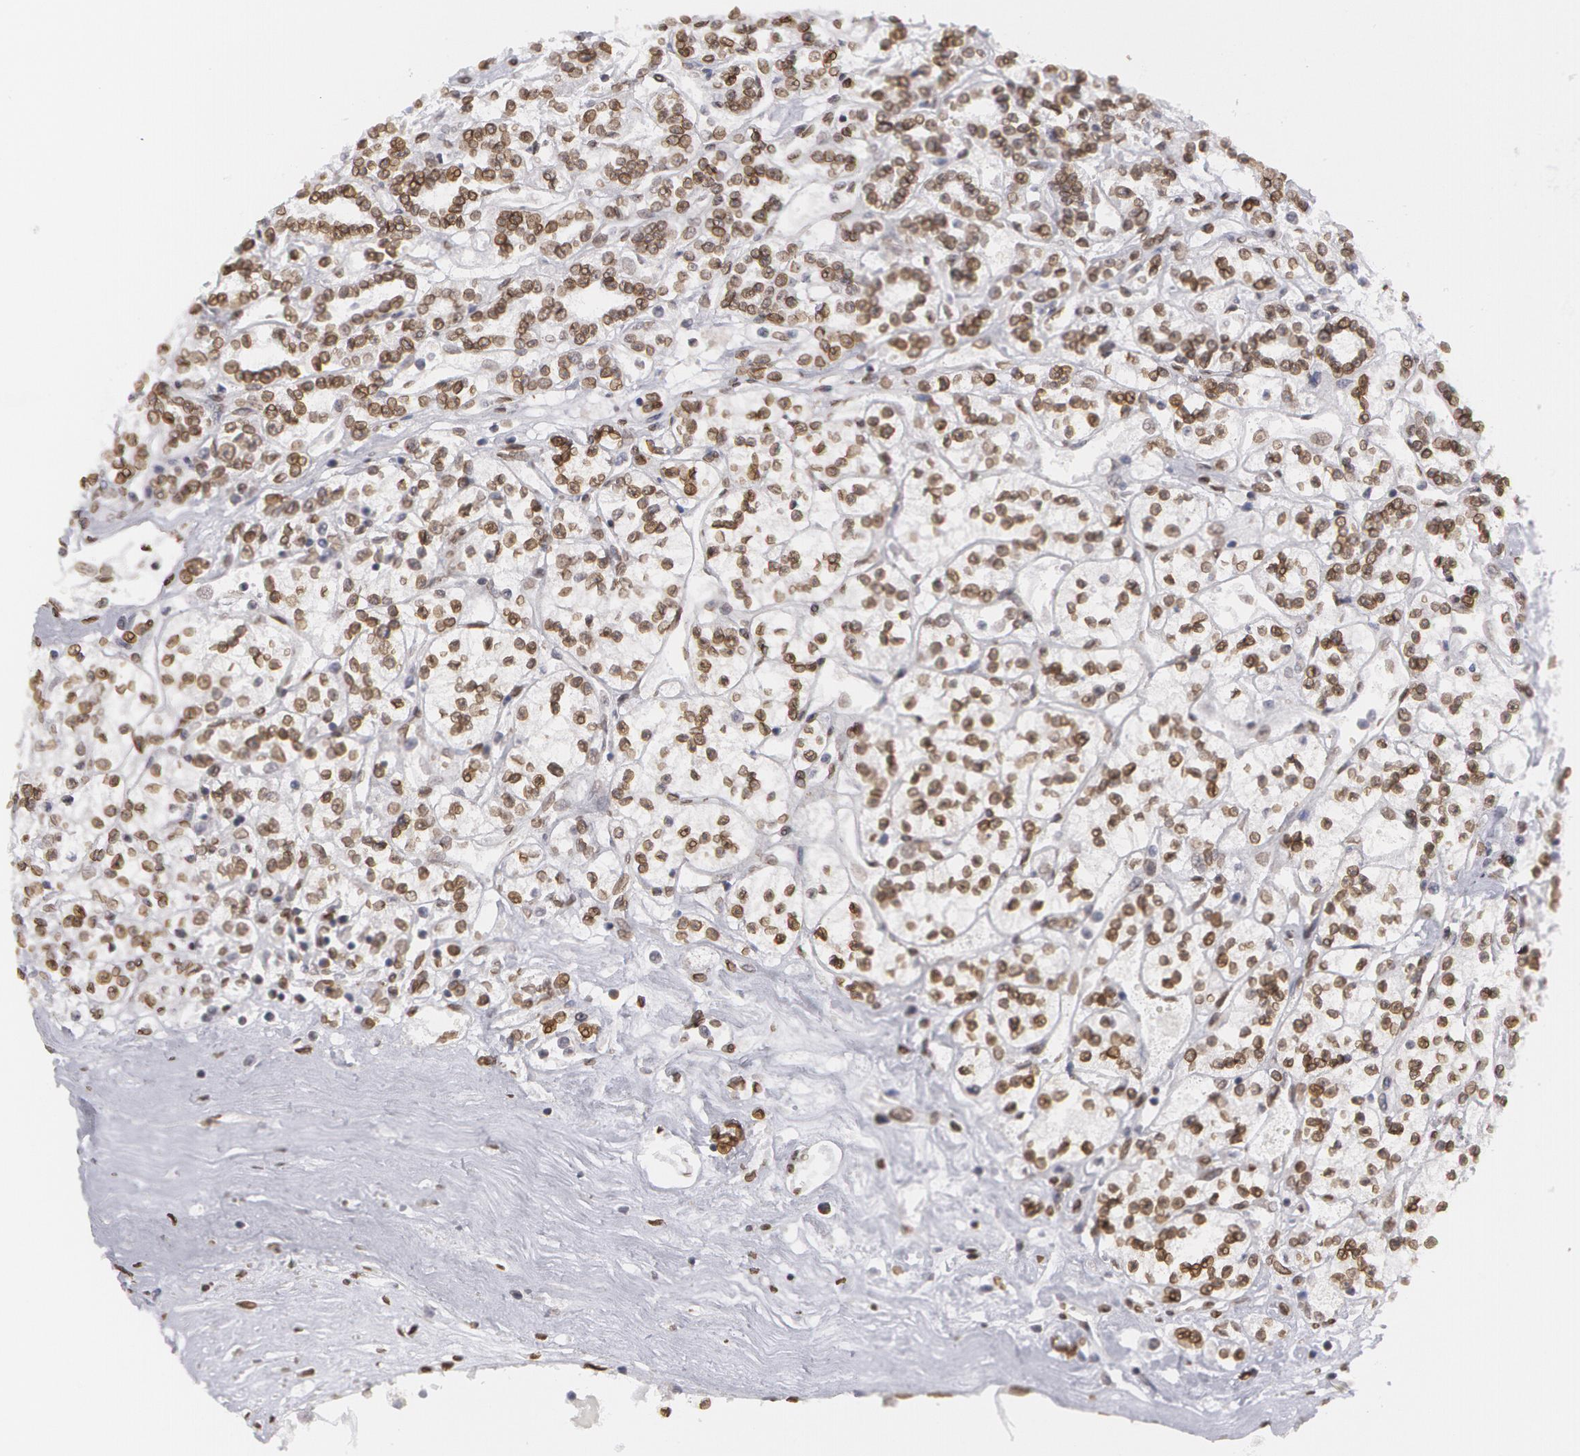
{"staining": {"intensity": "moderate", "quantity": ">75%", "location": "nuclear"}, "tissue": "renal cancer", "cell_type": "Tumor cells", "image_type": "cancer", "snomed": [{"axis": "morphology", "description": "Adenocarcinoma, NOS"}, {"axis": "topography", "description": "Kidney"}], "caption": "Tumor cells reveal moderate nuclear staining in approximately >75% of cells in adenocarcinoma (renal).", "gene": "EMD", "patient": {"sex": "female", "age": 76}}